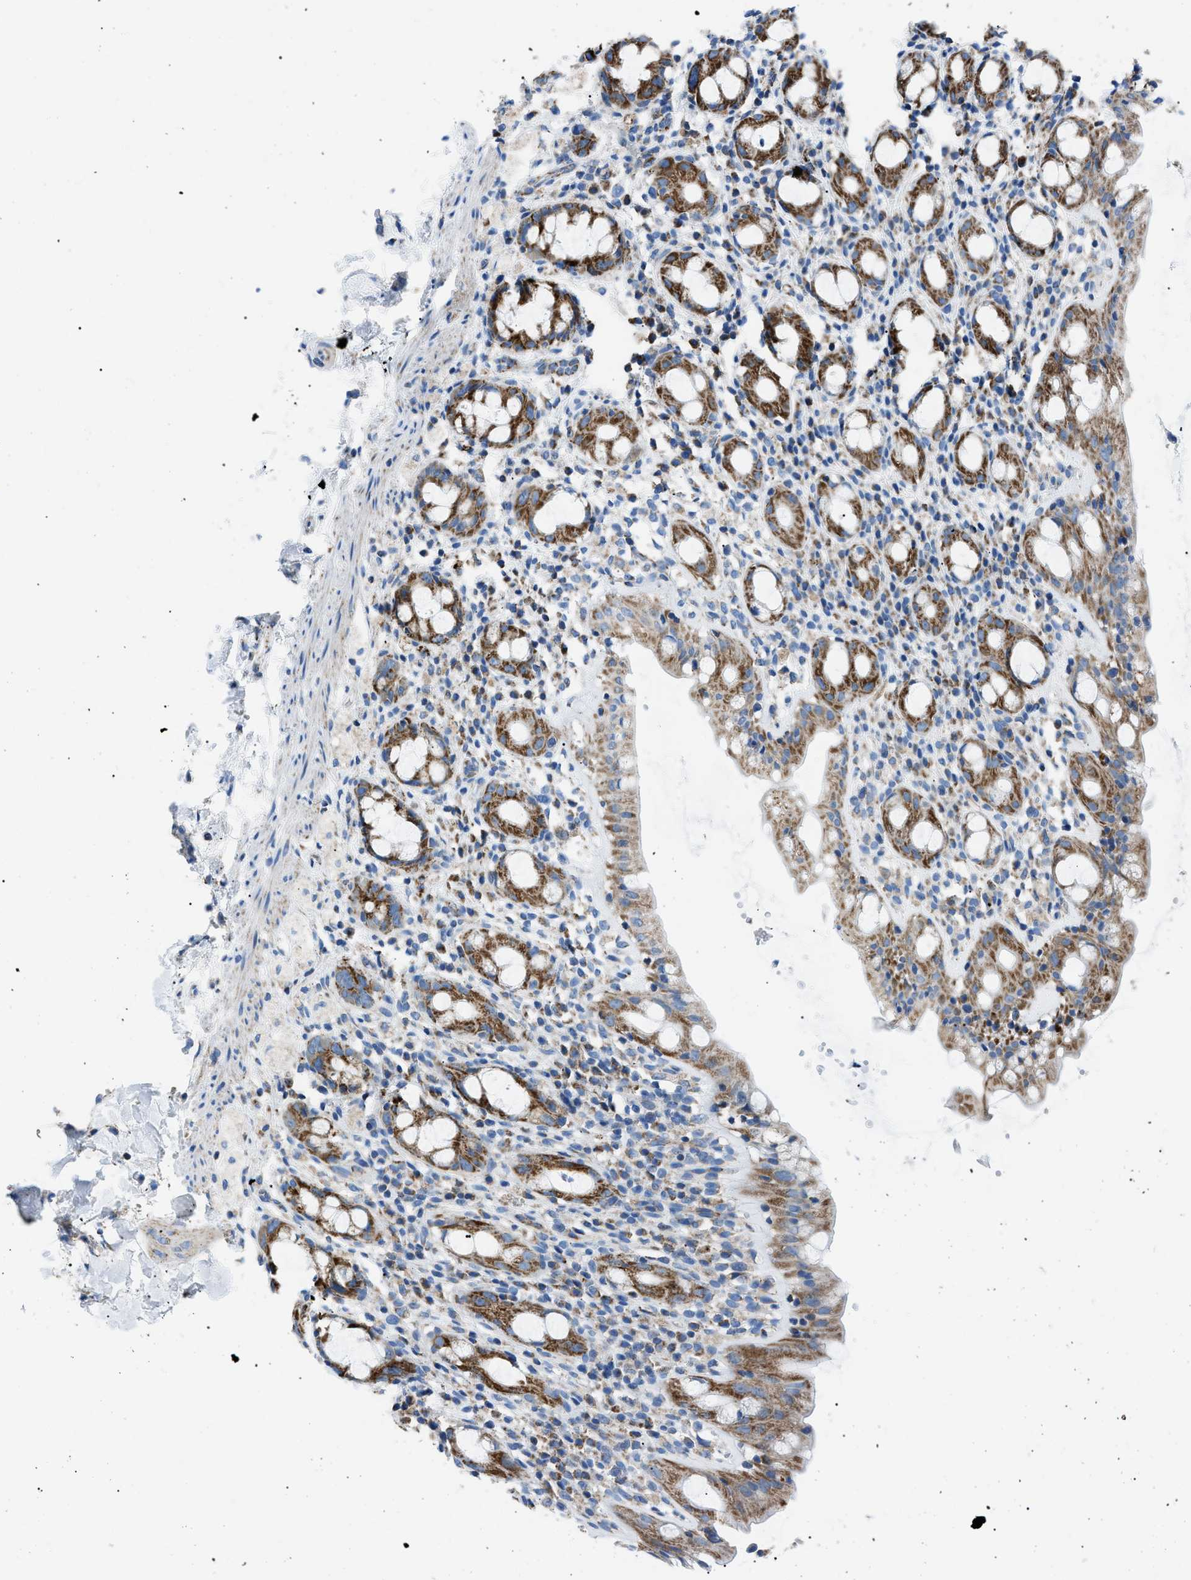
{"staining": {"intensity": "moderate", "quantity": ">75%", "location": "cytoplasmic/membranous"}, "tissue": "rectum", "cell_type": "Glandular cells", "image_type": "normal", "snomed": [{"axis": "morphology", "description": "Normal tissue, NOS"}, {"axis": "topography", "description": "Rectum"}], "caption": "DAB immunohistochemical staining of benign rectum displays moderate cytoplasmic/membranous protein positivity in about >75% of glandular cells.", "gene": "PHB2", "patient": {"sex": "male", "age": 44}}